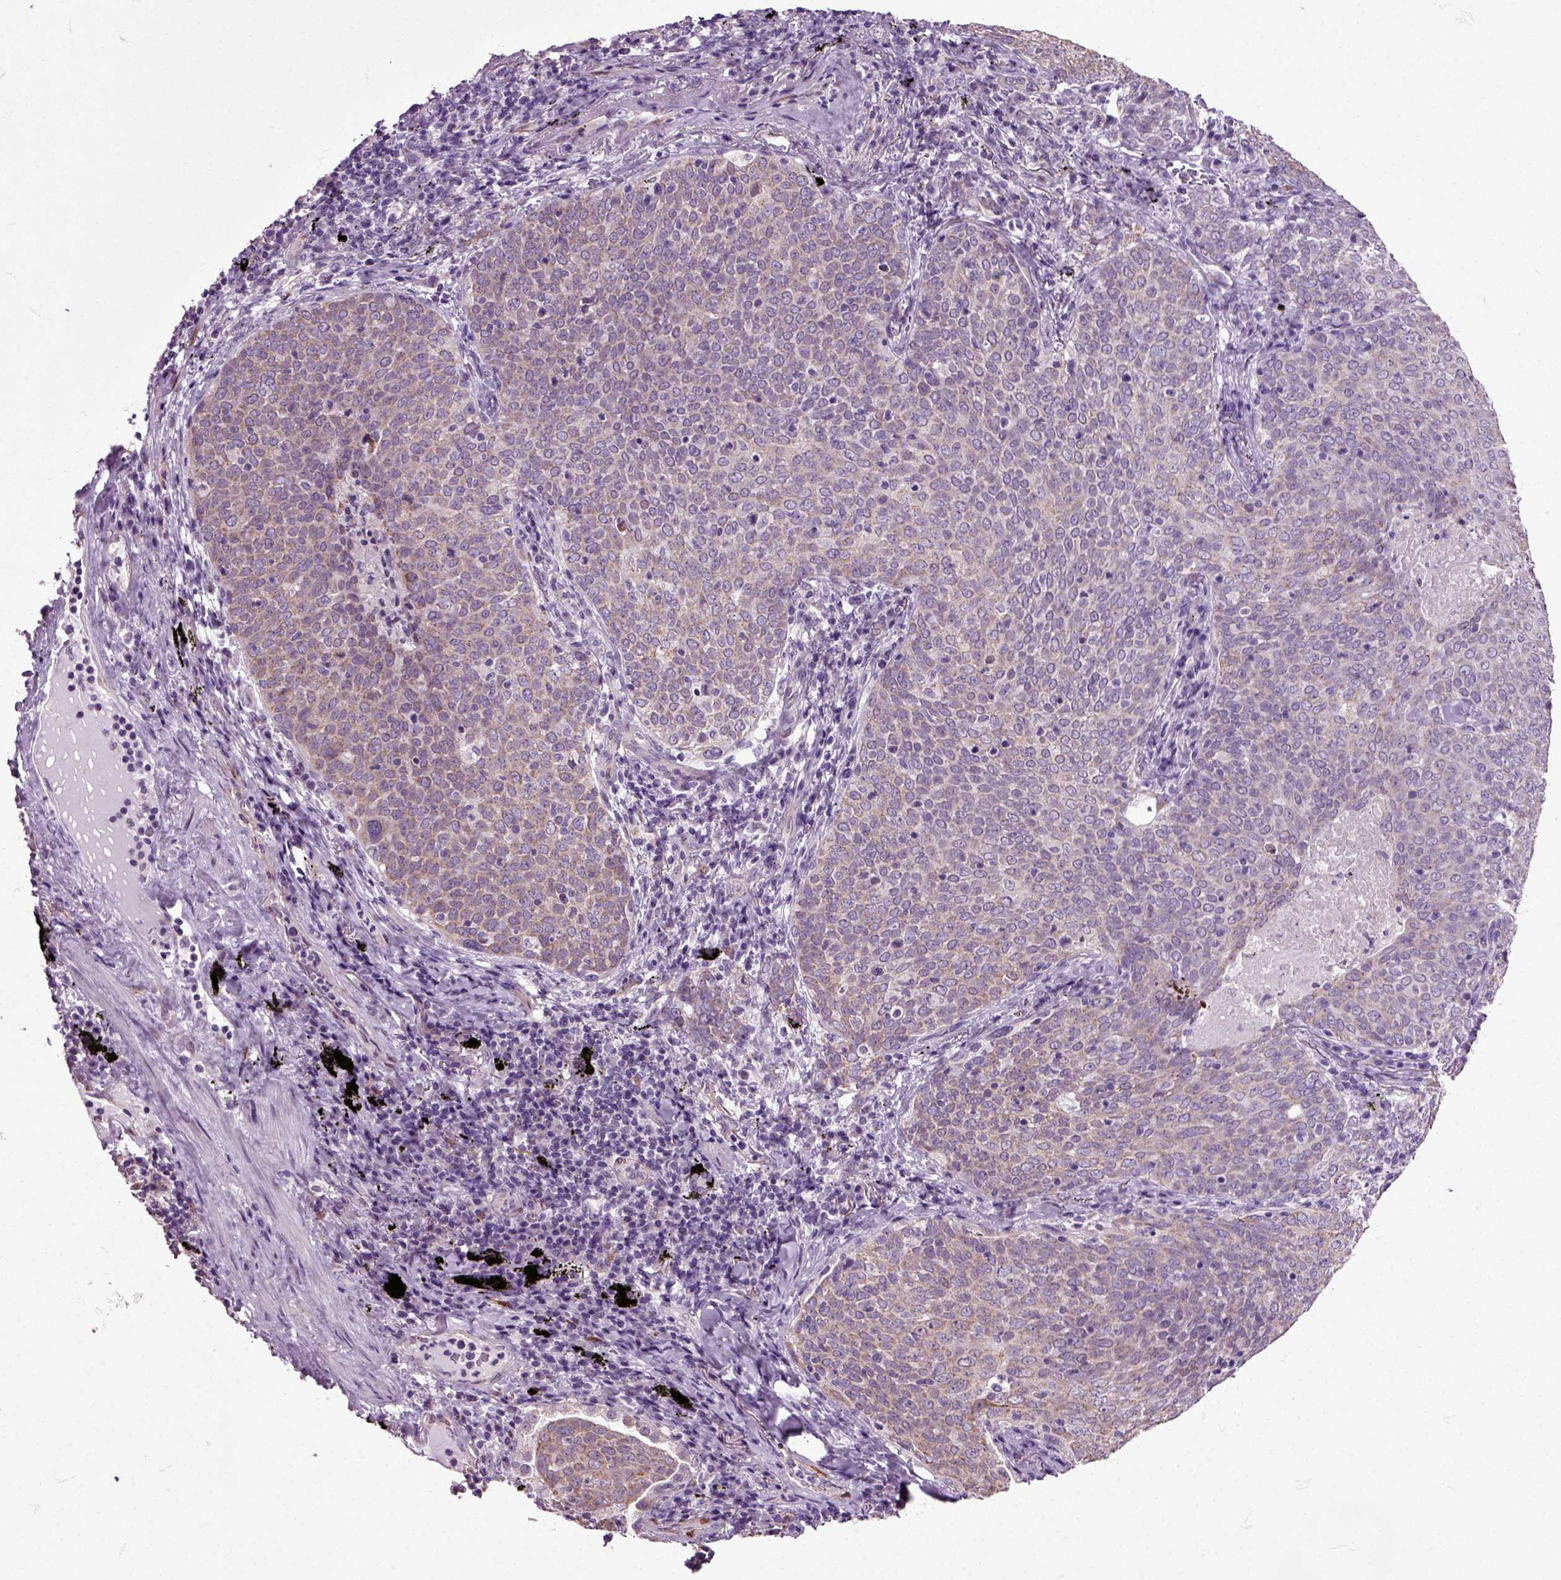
{"staining": {"intensity": "weak", "quantity": "25%-75%", "location": "cytoplasmic/membranous"}, "tissue": "lung cancer", "cell_type": "Tumor cells", "image_type": "cancer", "snomed": [{"axis": "morphology", "description": "Squamous cell carcinoma, NOS"}, {"axis": "topography", "description": "Lung"}], "caption": "A low amount of weak cytoplasmic/membranous positivity is identified in about 25%-75% of tumor cells in lung cancer tissue.", "gene": "HSPA2", "patient": {"sex": "male", "age": 82}}